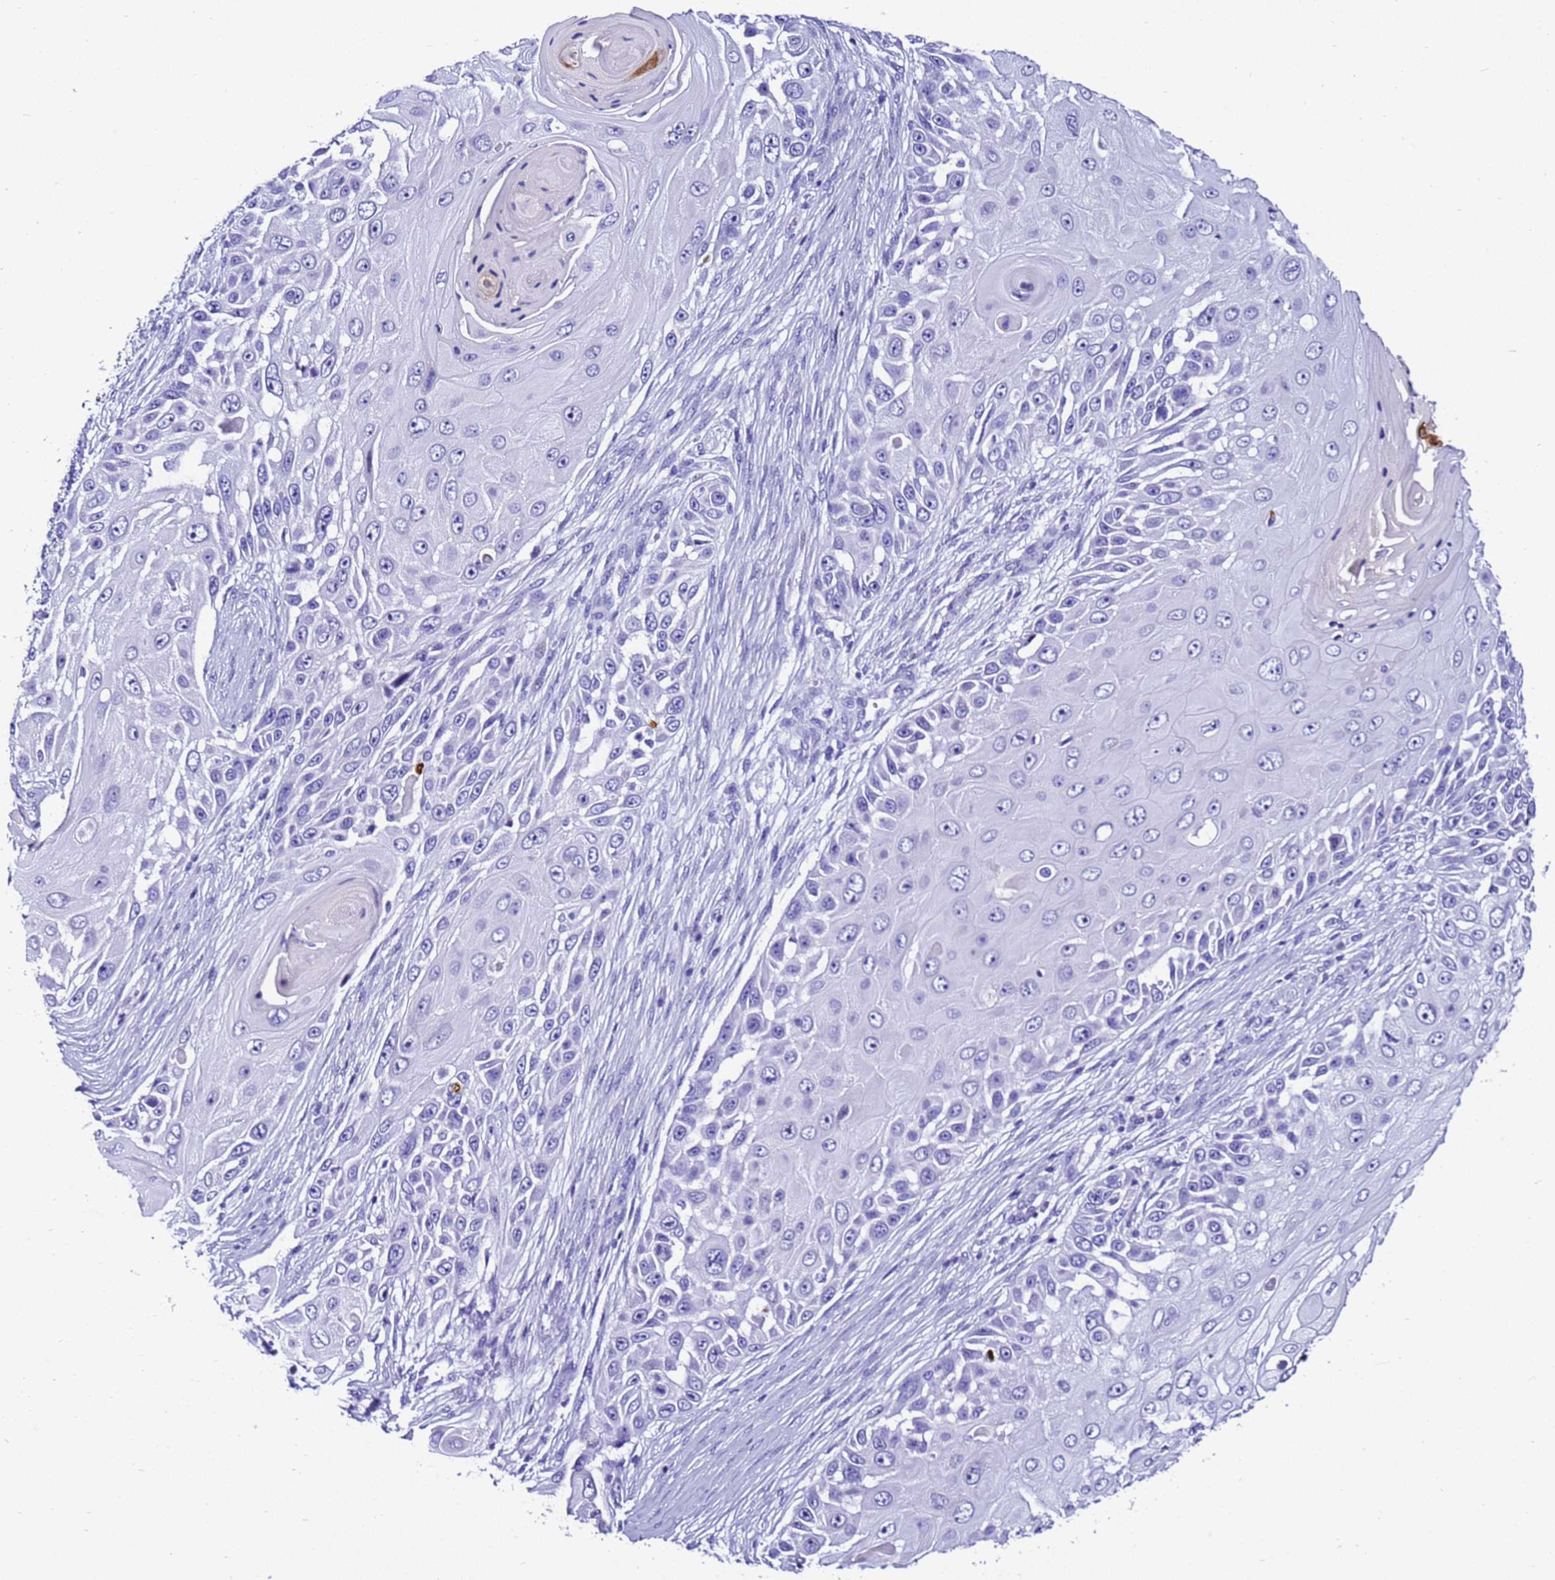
{"staining": {"intensity": "negative", "quantity": "none", "location": "none"}, "tissue": "skin cancer", "cell_type": "Tumor cells", "image_type": "cancer", "snomed": [{"axis": "morphology", "description": "Squamous cell carcinoma, NOS"}, {"axis": "topography", "description": "Skin"}], "caption": "Histopathology image shows no significant protein staining in tumor cells of skin cancer.", "gene": "ZNF417", "patient": {"sex": "female", "age": 44}}